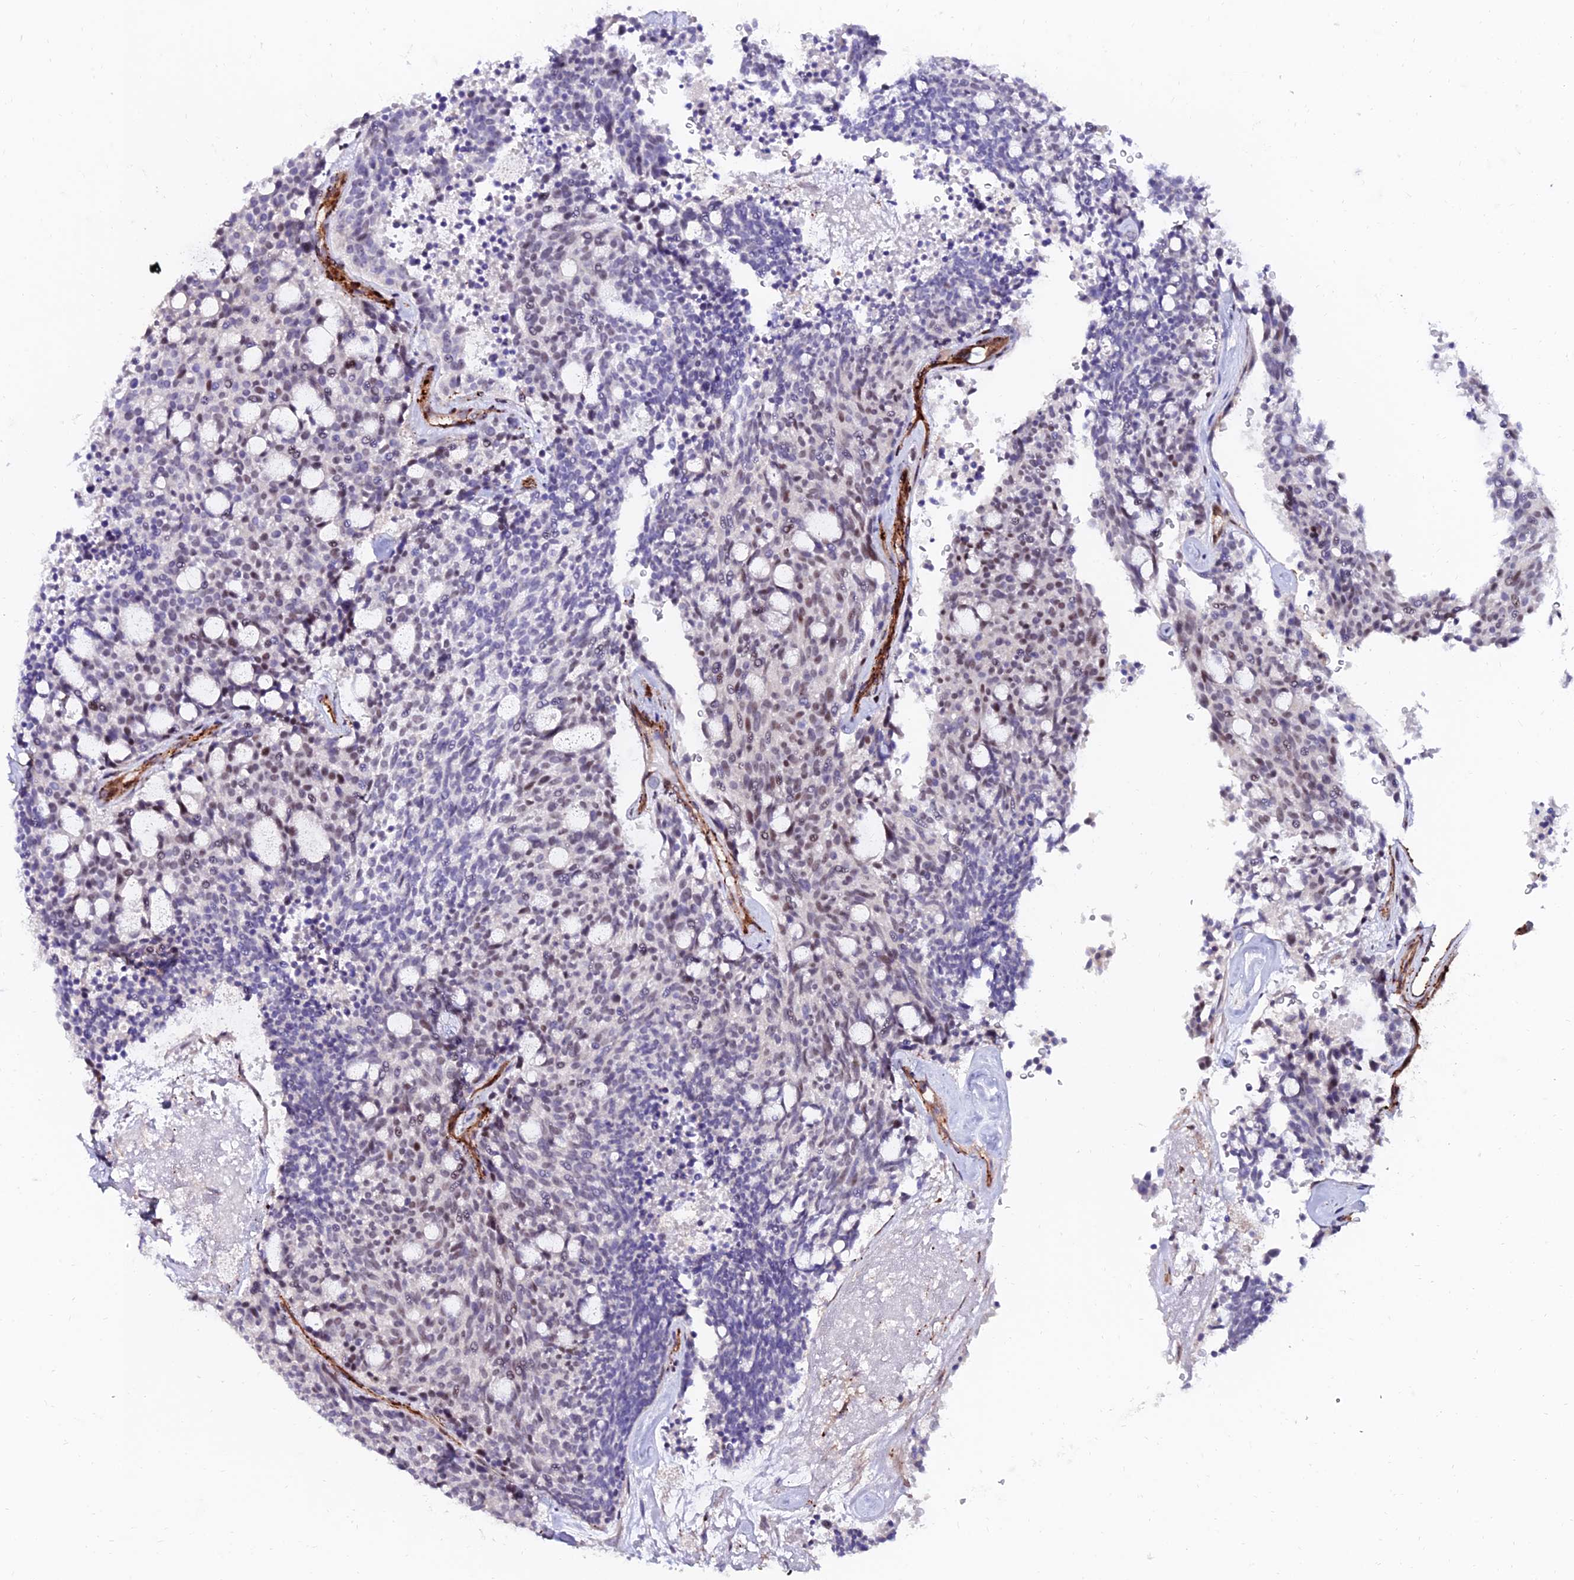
{"staining": {"intensity": "weak", "quantity": "25%-75%", "location": "nuclear"}, "tissue": "carcinoid", "cell_type": "Tumor cells", "image_type": "cancer", "snomed": [{"axis": "morphology", "description": "Carcinoid, malignant, NOS"}, {"axis": "topography", "description": "Pancreas"}], "caption": "Brown immunohistochemical staining in carcinoid shows weak nuclear expression in approximately 25%-75% of tumor cells.", "gene": "ALDH3B2", "patient": {"sex": "female", "age": 54}}